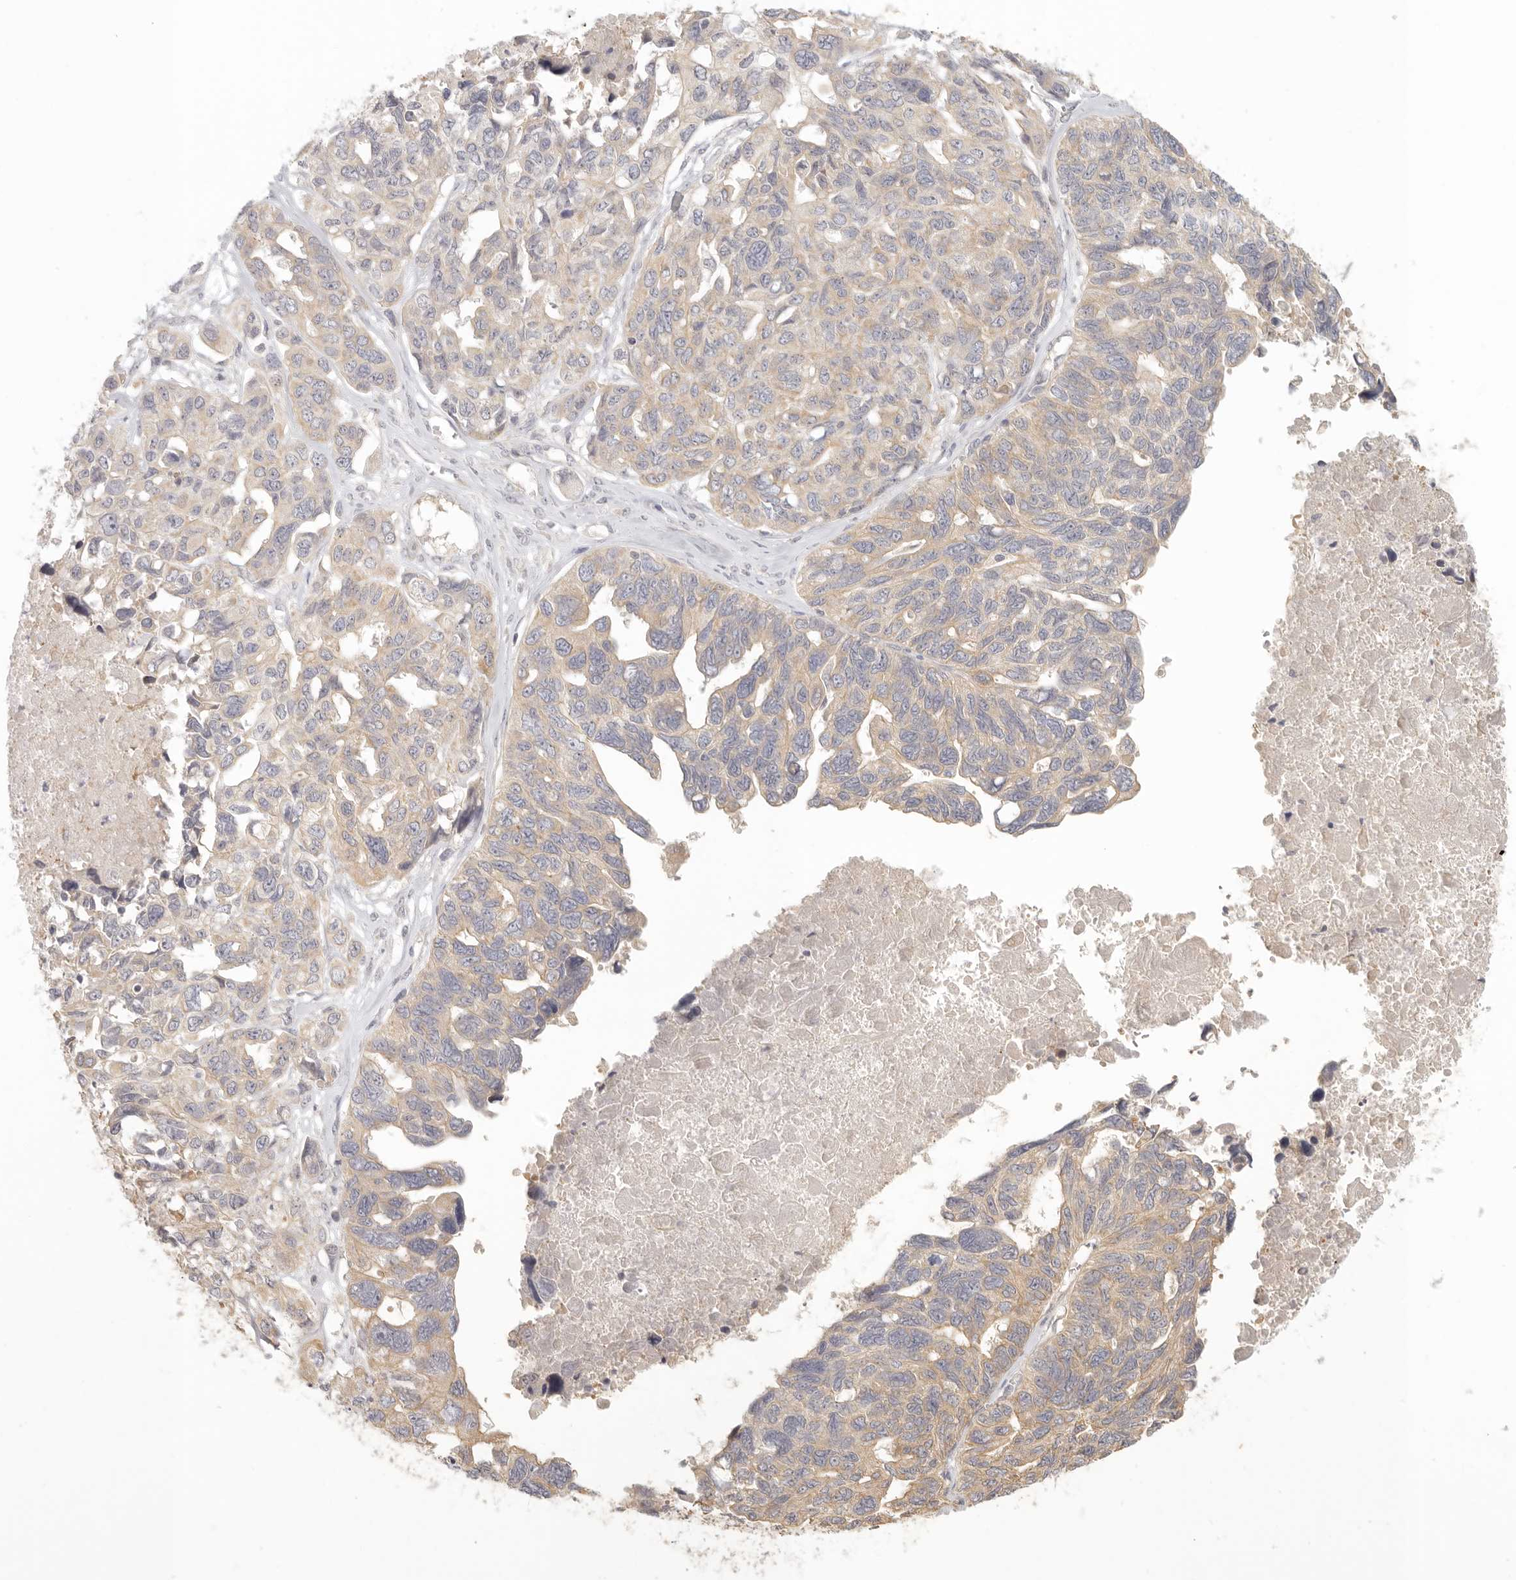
{"staining": {"intensity": "weak", "quantity": ">75%", "location": "cytoplasmic/membranous"}, "tissue": "ovarian cancer", "cell_type": "Tumor cells", "image_type": "cancer", "snomed": [{"axis": "morphology", "description": "Cystadenocarcinoma, serous, NOS"}, {"axis": "topography", "description": "Ovary"}], "caption": "DAB immunohistochemical staining of human ovarian cancer (serous cystadenocarcinoma) reveals weak cytoplasmic/membranous protein expression in approximately >75% of tumor cells.", "gene": "AHDC1", "patient": {"sex": "female", "age": 79}}